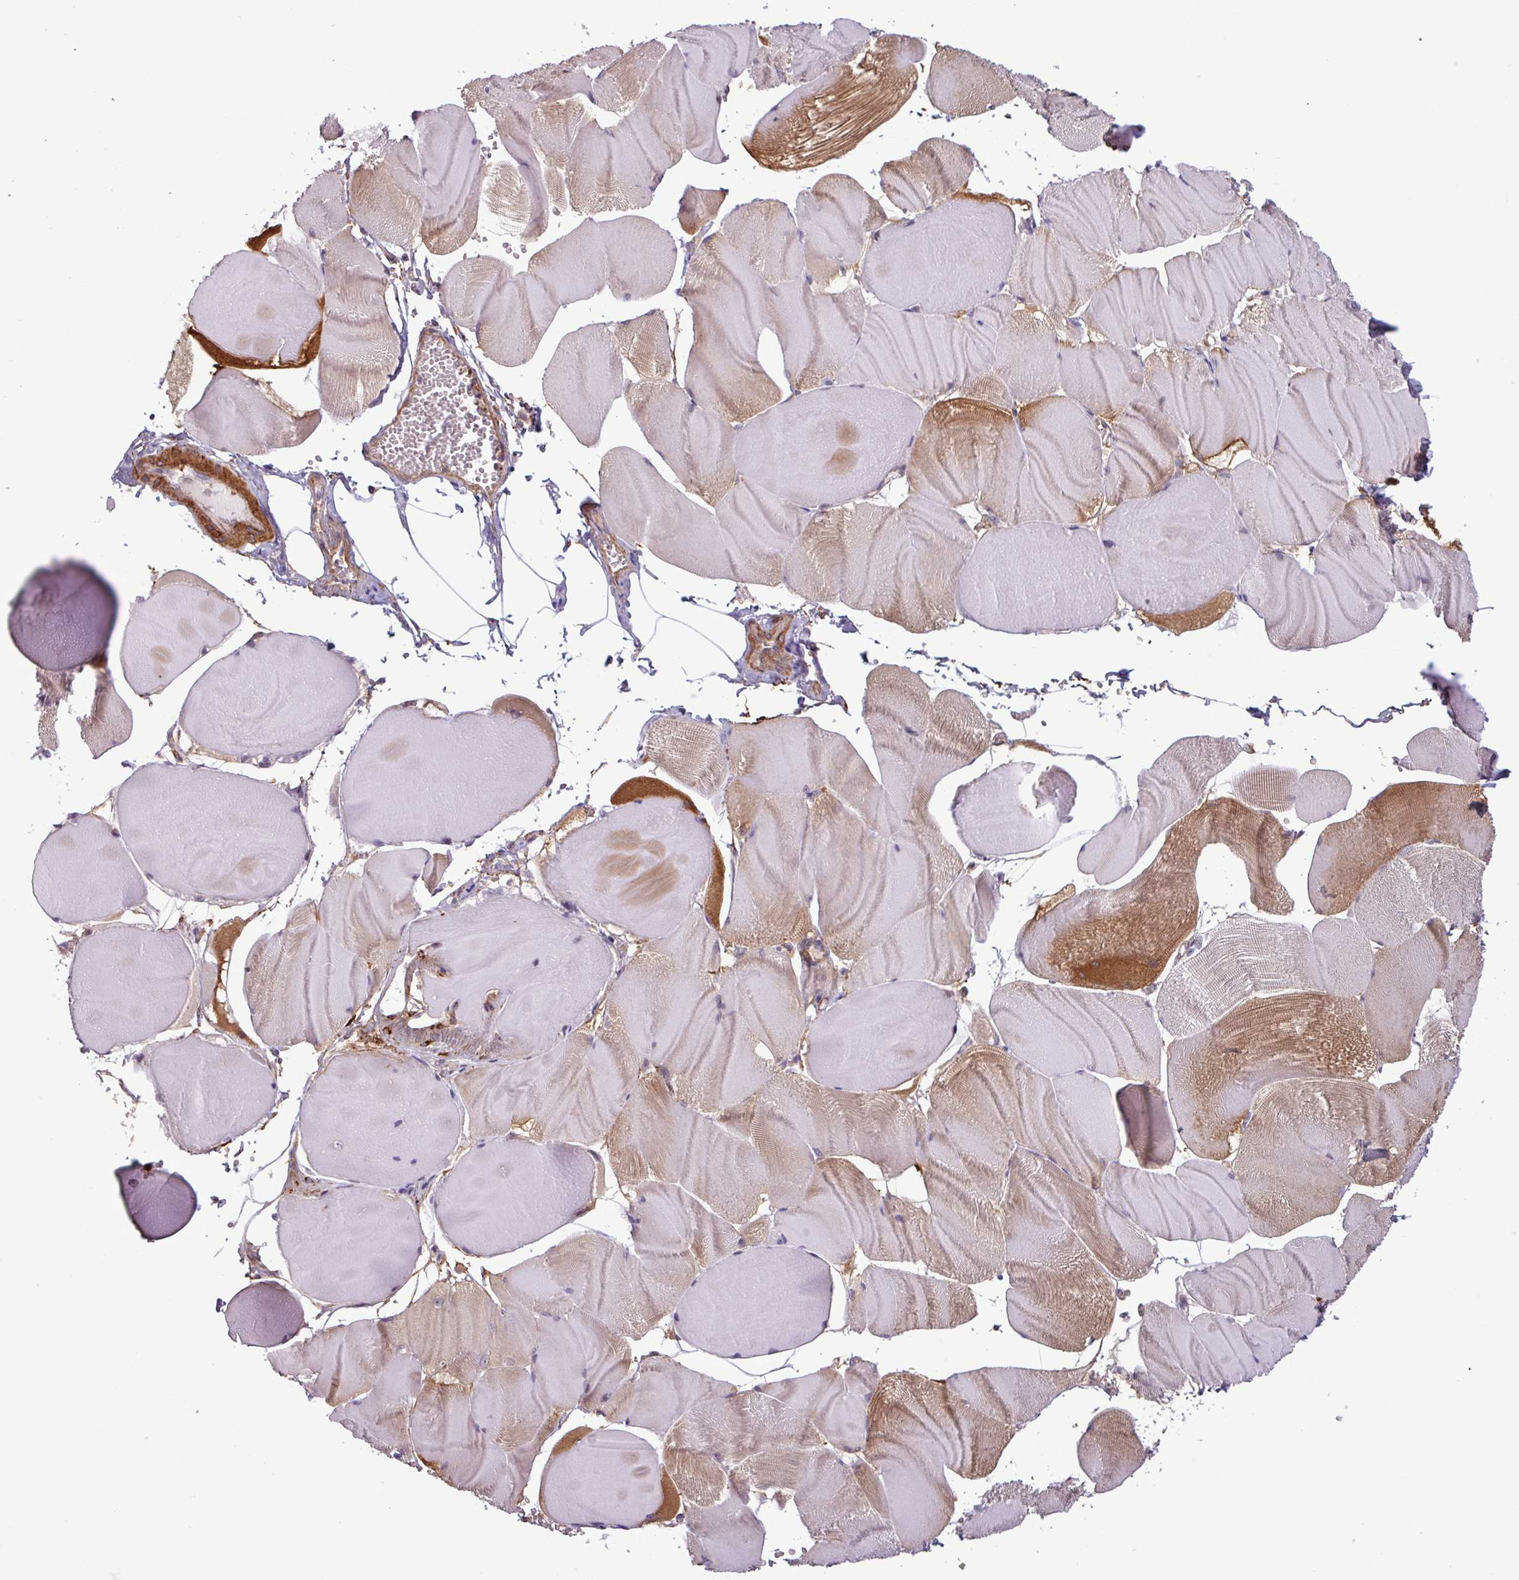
{"staining": {"intensity": "moderate", "quantity": "<25%", "location": "cytoplasmic/membranous"}, "tissue": "skeletal muscle", "cell_type": "Myocytes", "image_type": "normal", "snomed": [{"axis": "morphology", "description": "Normal tissue, NOS"}, {"axis": "morphology", "description": "Basal cell carcinoma"}, {"axis": "topography", "description": "Skeletal muscle"}], "caption": "About <25% of myocytes in normal human skeletal muscle reveal moderate cytoplasmic/membranous protein staining as visualized by brown immunohistochemical staining.", "gene": "PCED1A", "patient": {"sex": "female", "age": 64}}